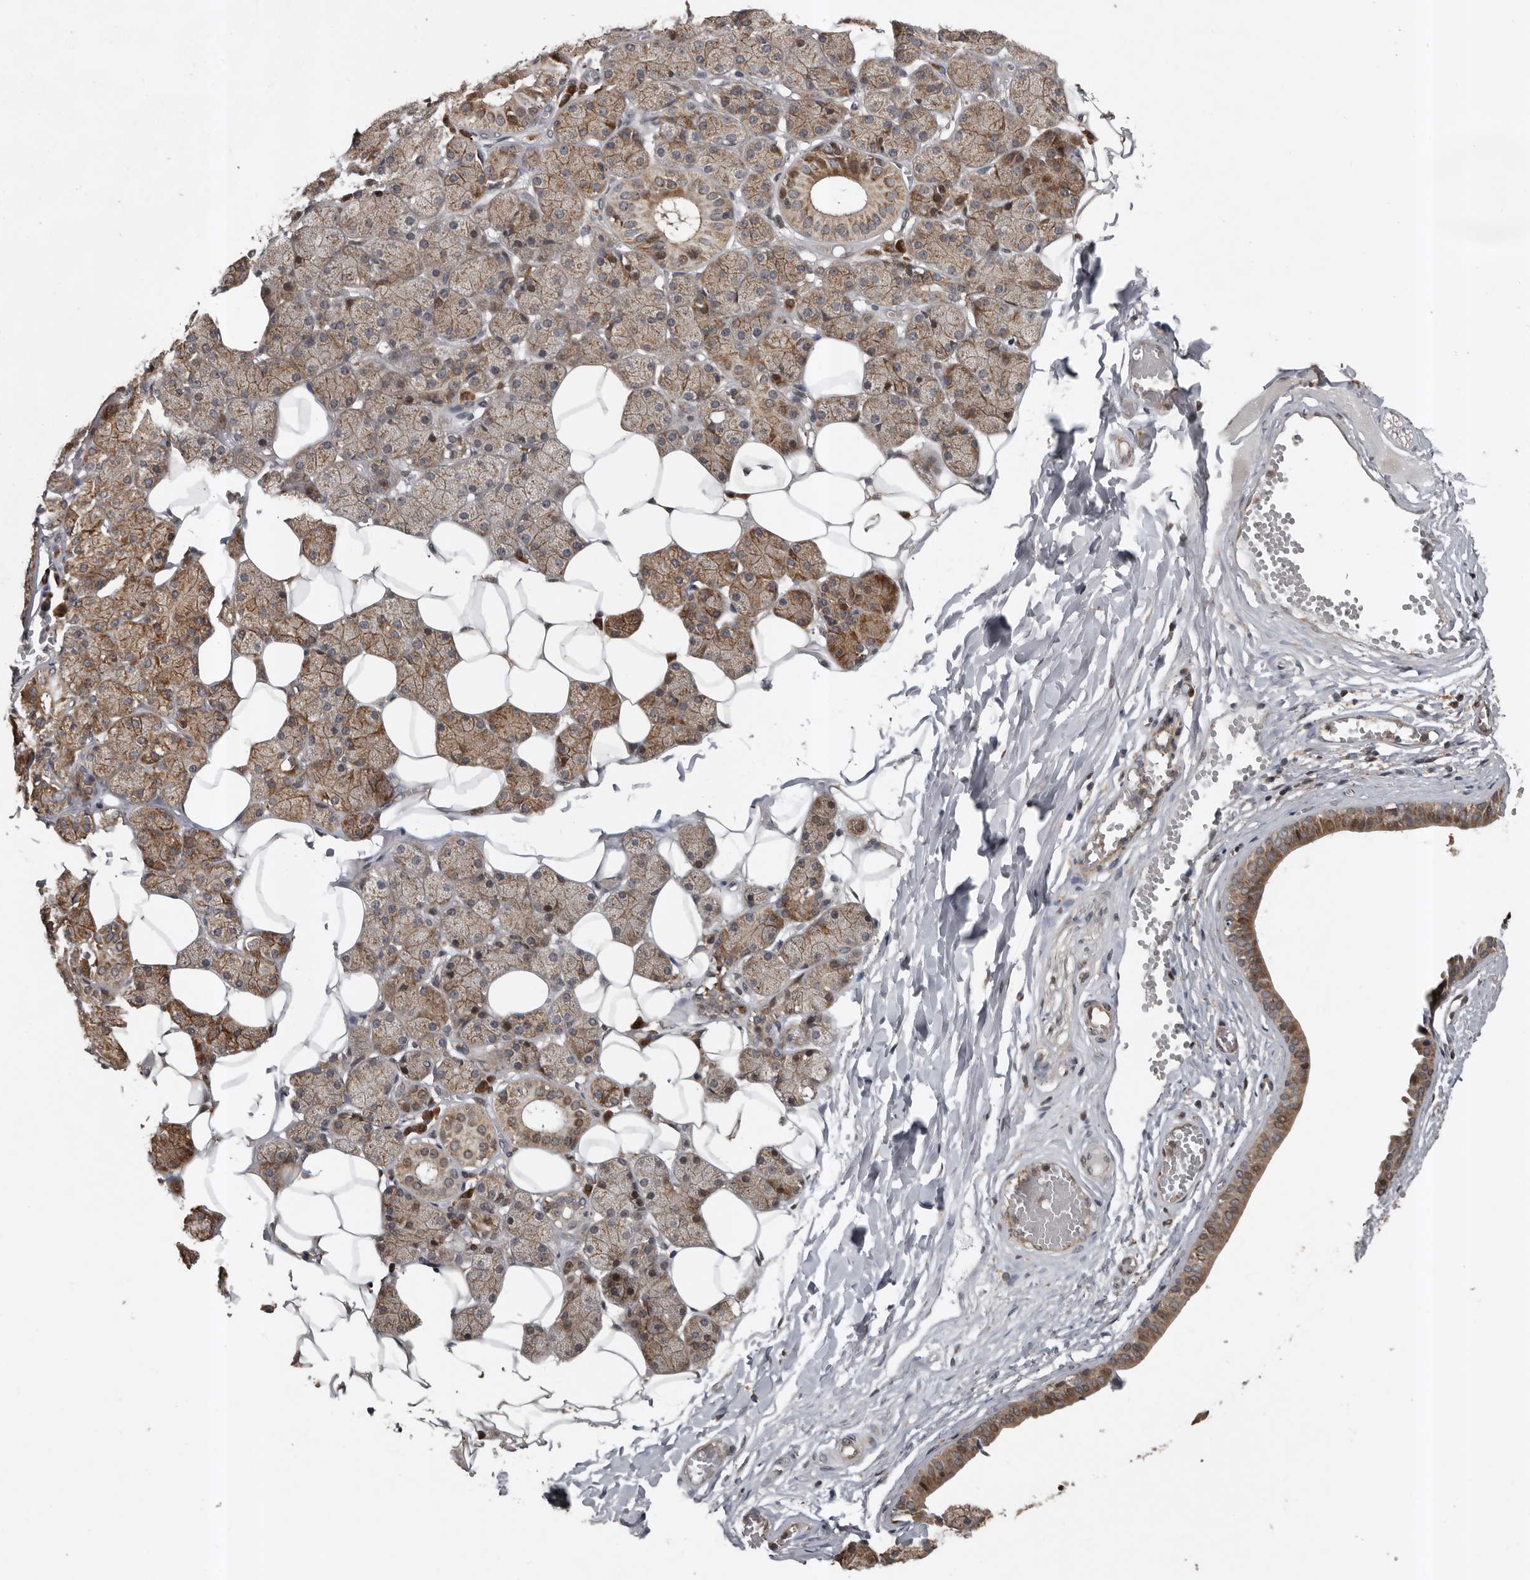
{"staining": {"intensity": "moderate", "quantity": ">75%", "location": "cytoplasmic/membranous"}, "tissue": "salivary gland", "cell_type": "Glandular cells", "image_type": "normal", "snomed": [{"axis": "morphology", "description": "Normal tissue, NOS"}, {"axis": "topography", "description": "Salivary gland"}], "caption": "Salivary gland stained with DAB immunohistochemistry displays medium levels of moderate cytoplasmic/membranous staining in approximately >75% of glandular cells.", "gene": "CCDC190", "patient": {"sex": "female", "age": 33}}